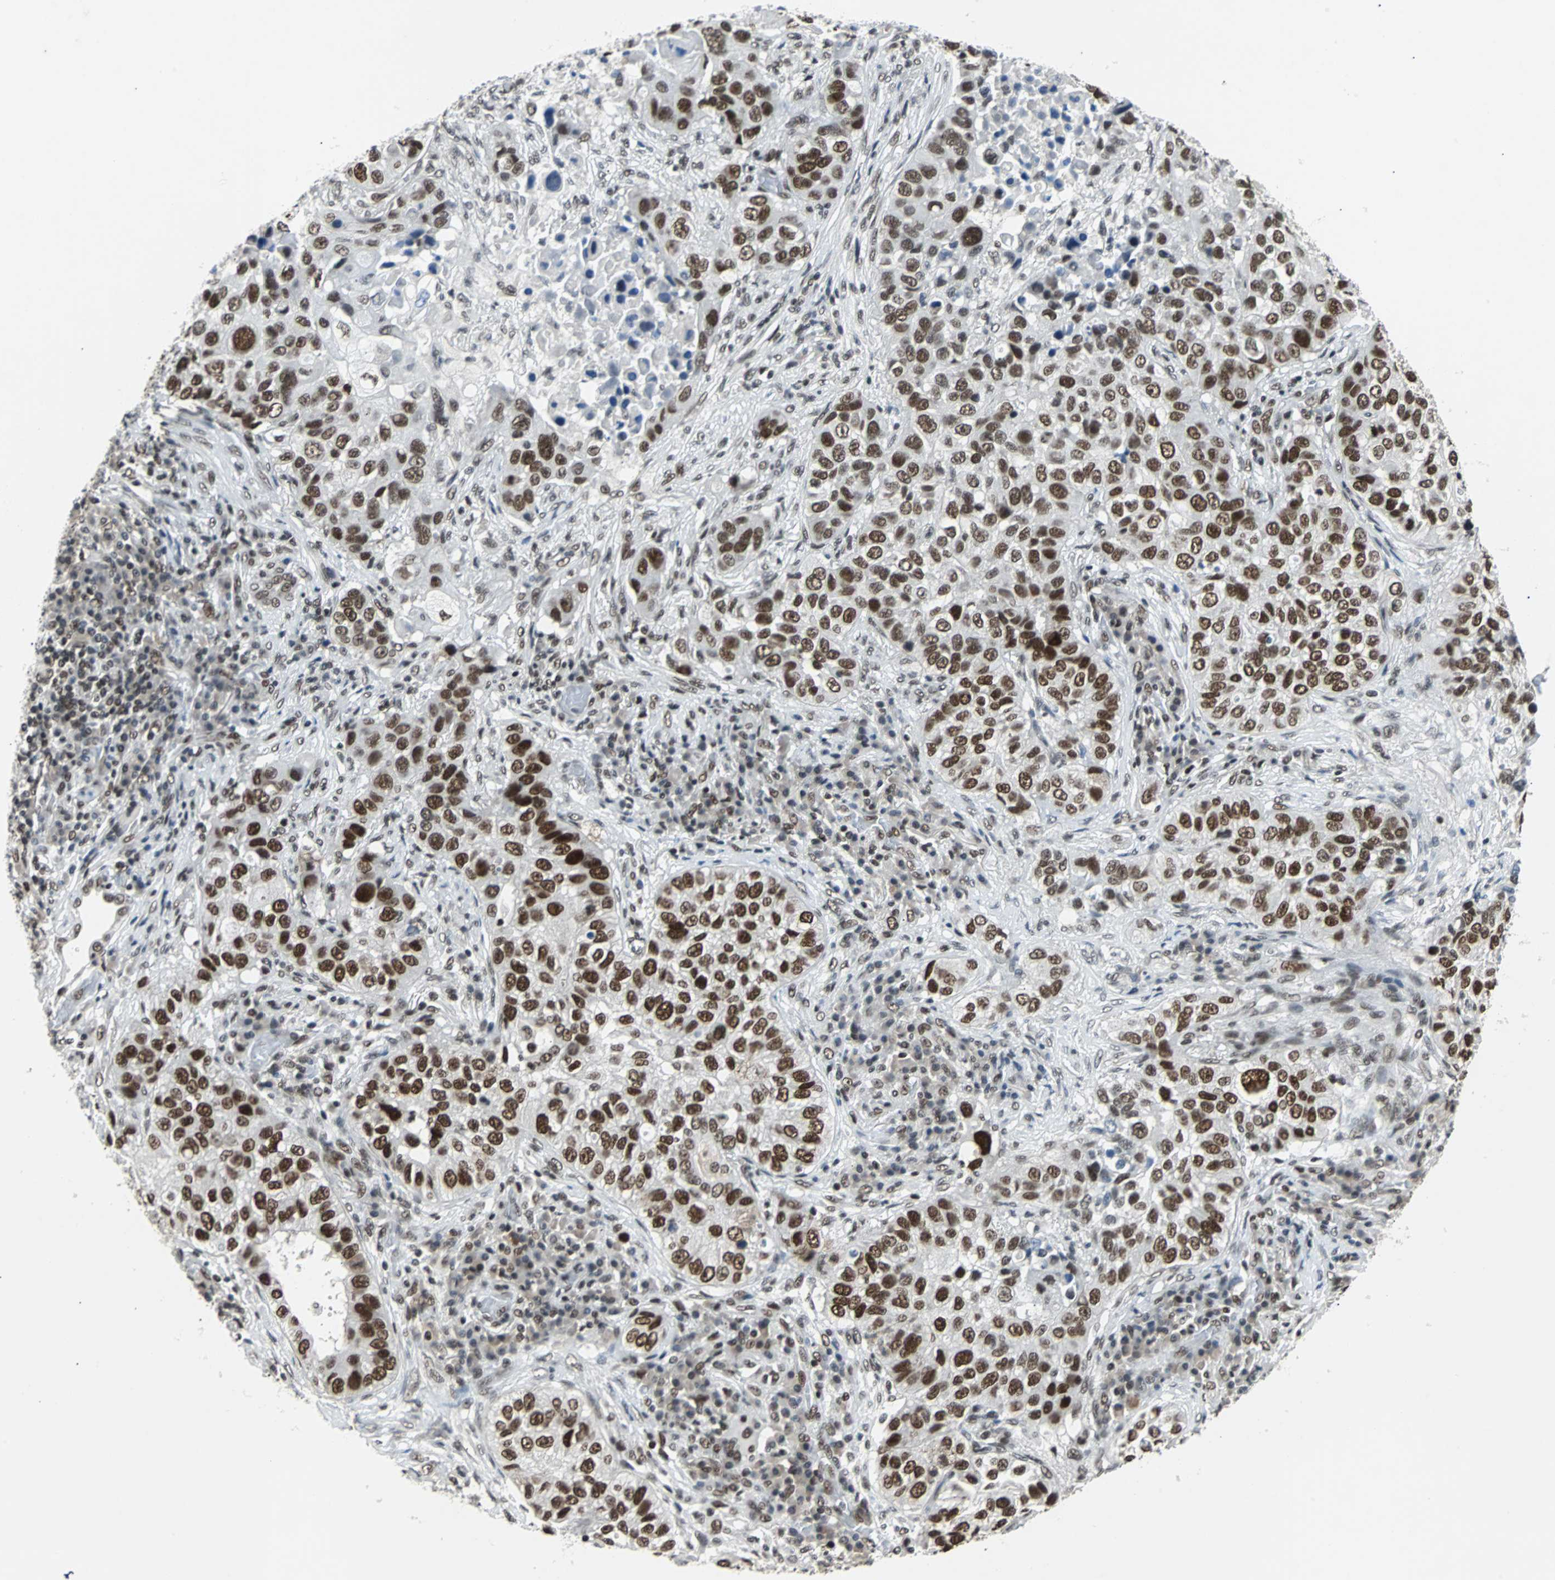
{"staining": {"intensity": "strong", "quantity": ">75%", "location": "nuclear"}, "tissue": "lung cancer", "cell_type": "Tumor cells", "image_type": "cancer", "snomed": [{"axis": "morphology", "description": "Squamous cell carcinoma, NOS"}, {"axis": "topography", "description": "Lung"}], "caption": "Protein staining shows strong nuclear positivity in about >75% of tumor cells in lung squamous cell carcinoma.", "gene": "GATAD2A", "patient": {"sex": "male", "age": 57}}